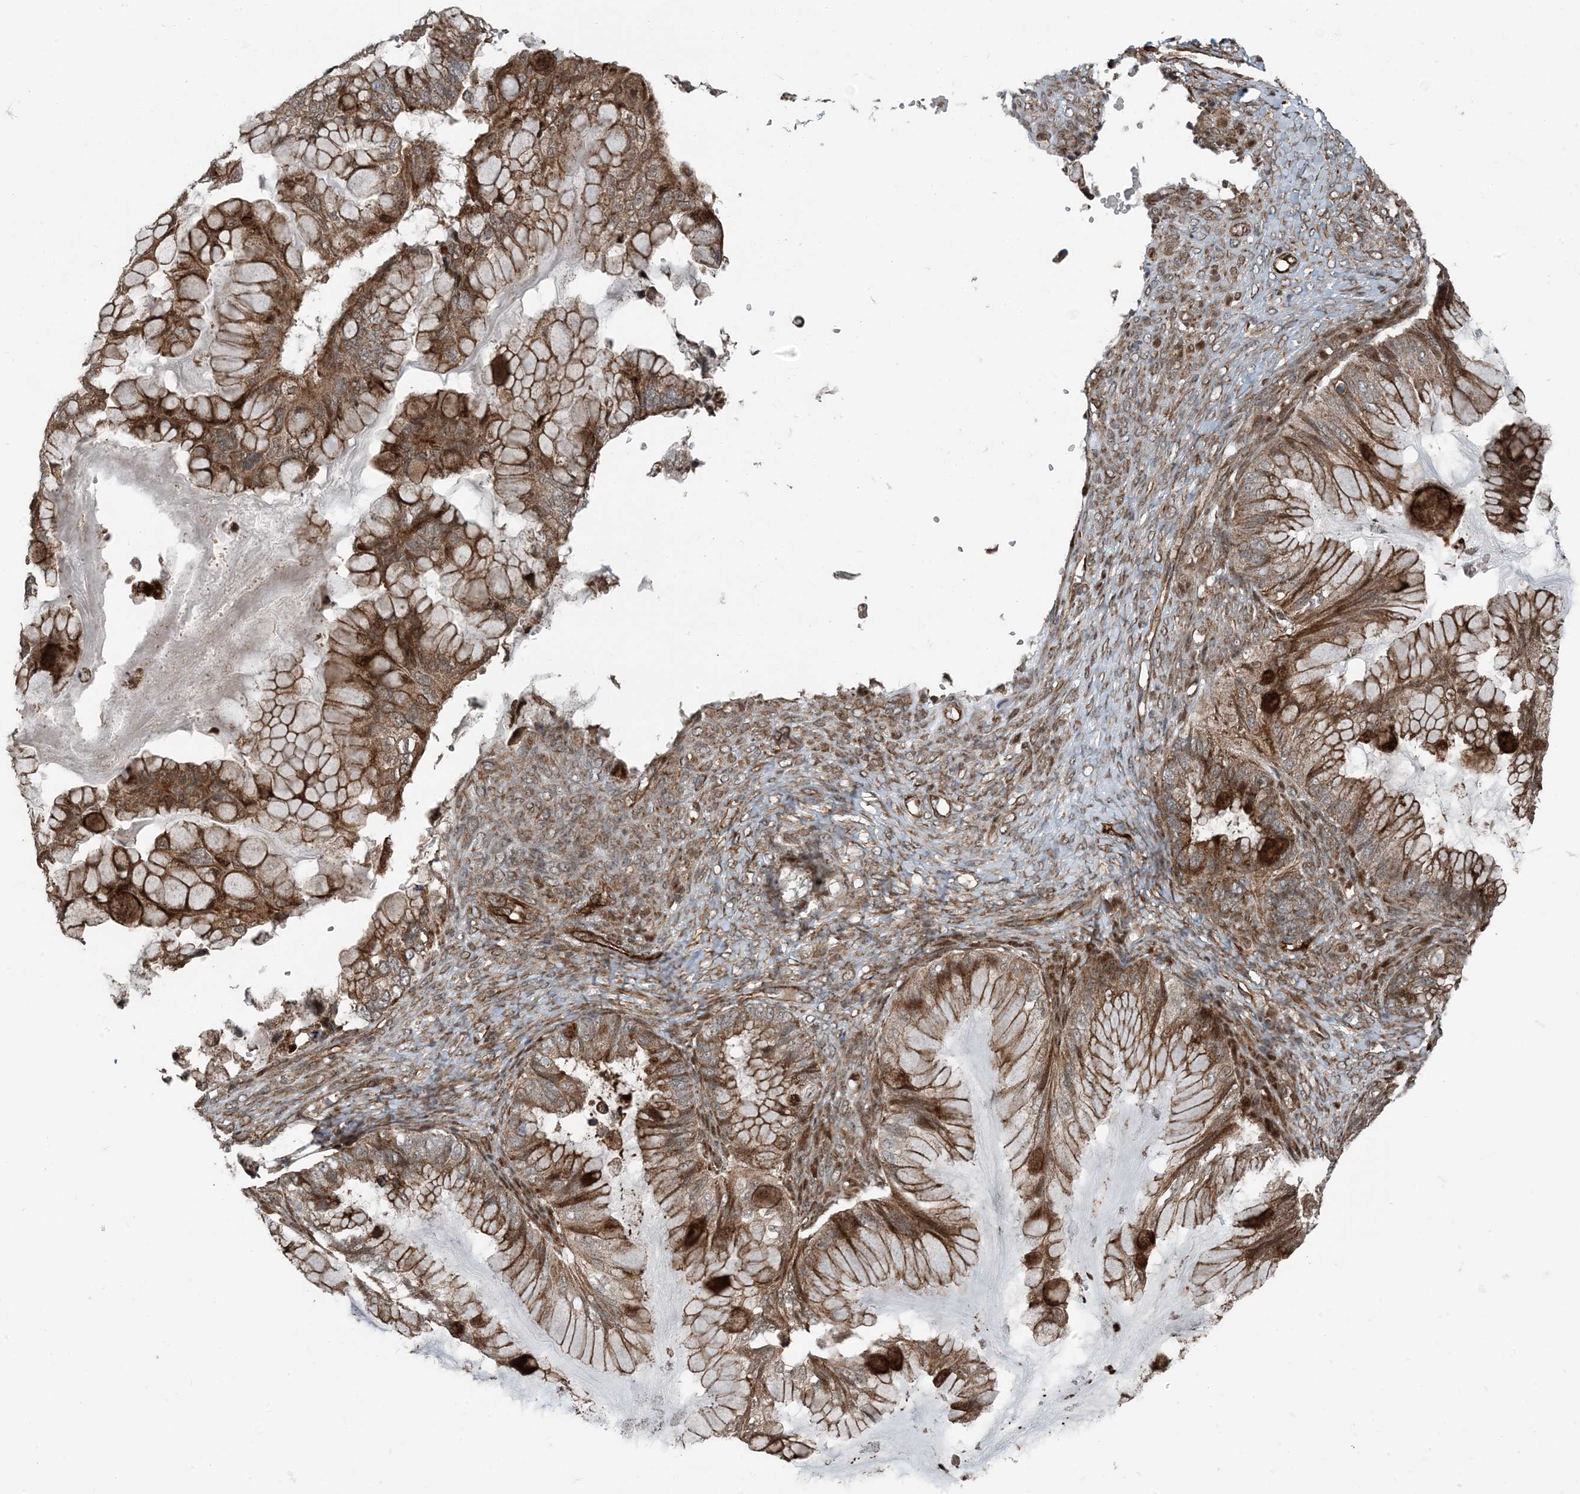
{"staining": {"intensity": "moderate", "quantity": ">75%", "location": "cytoplasmic/membranous"}, "tissue": "ovarian cancer", "cell_type": "Tumor cells", "image_type": "cancer", "snomed": [{"axis": "morphology", "description": "Cystadenocarcinoma, mucinous, NOS"}, {"axis": "topography", "description": "Ovary"}], "caption": "This micrograph exhibits ovarian mucinous cystadenocarcinoma stained with IHC to label a protein in brown. The cytoplasmic/membranous of tumor cells show moderate positivity for the protein. Nuclei are counter-stained blue.", "gene": "EDEM2", "patient": {"sex": "female", "age": 36}}